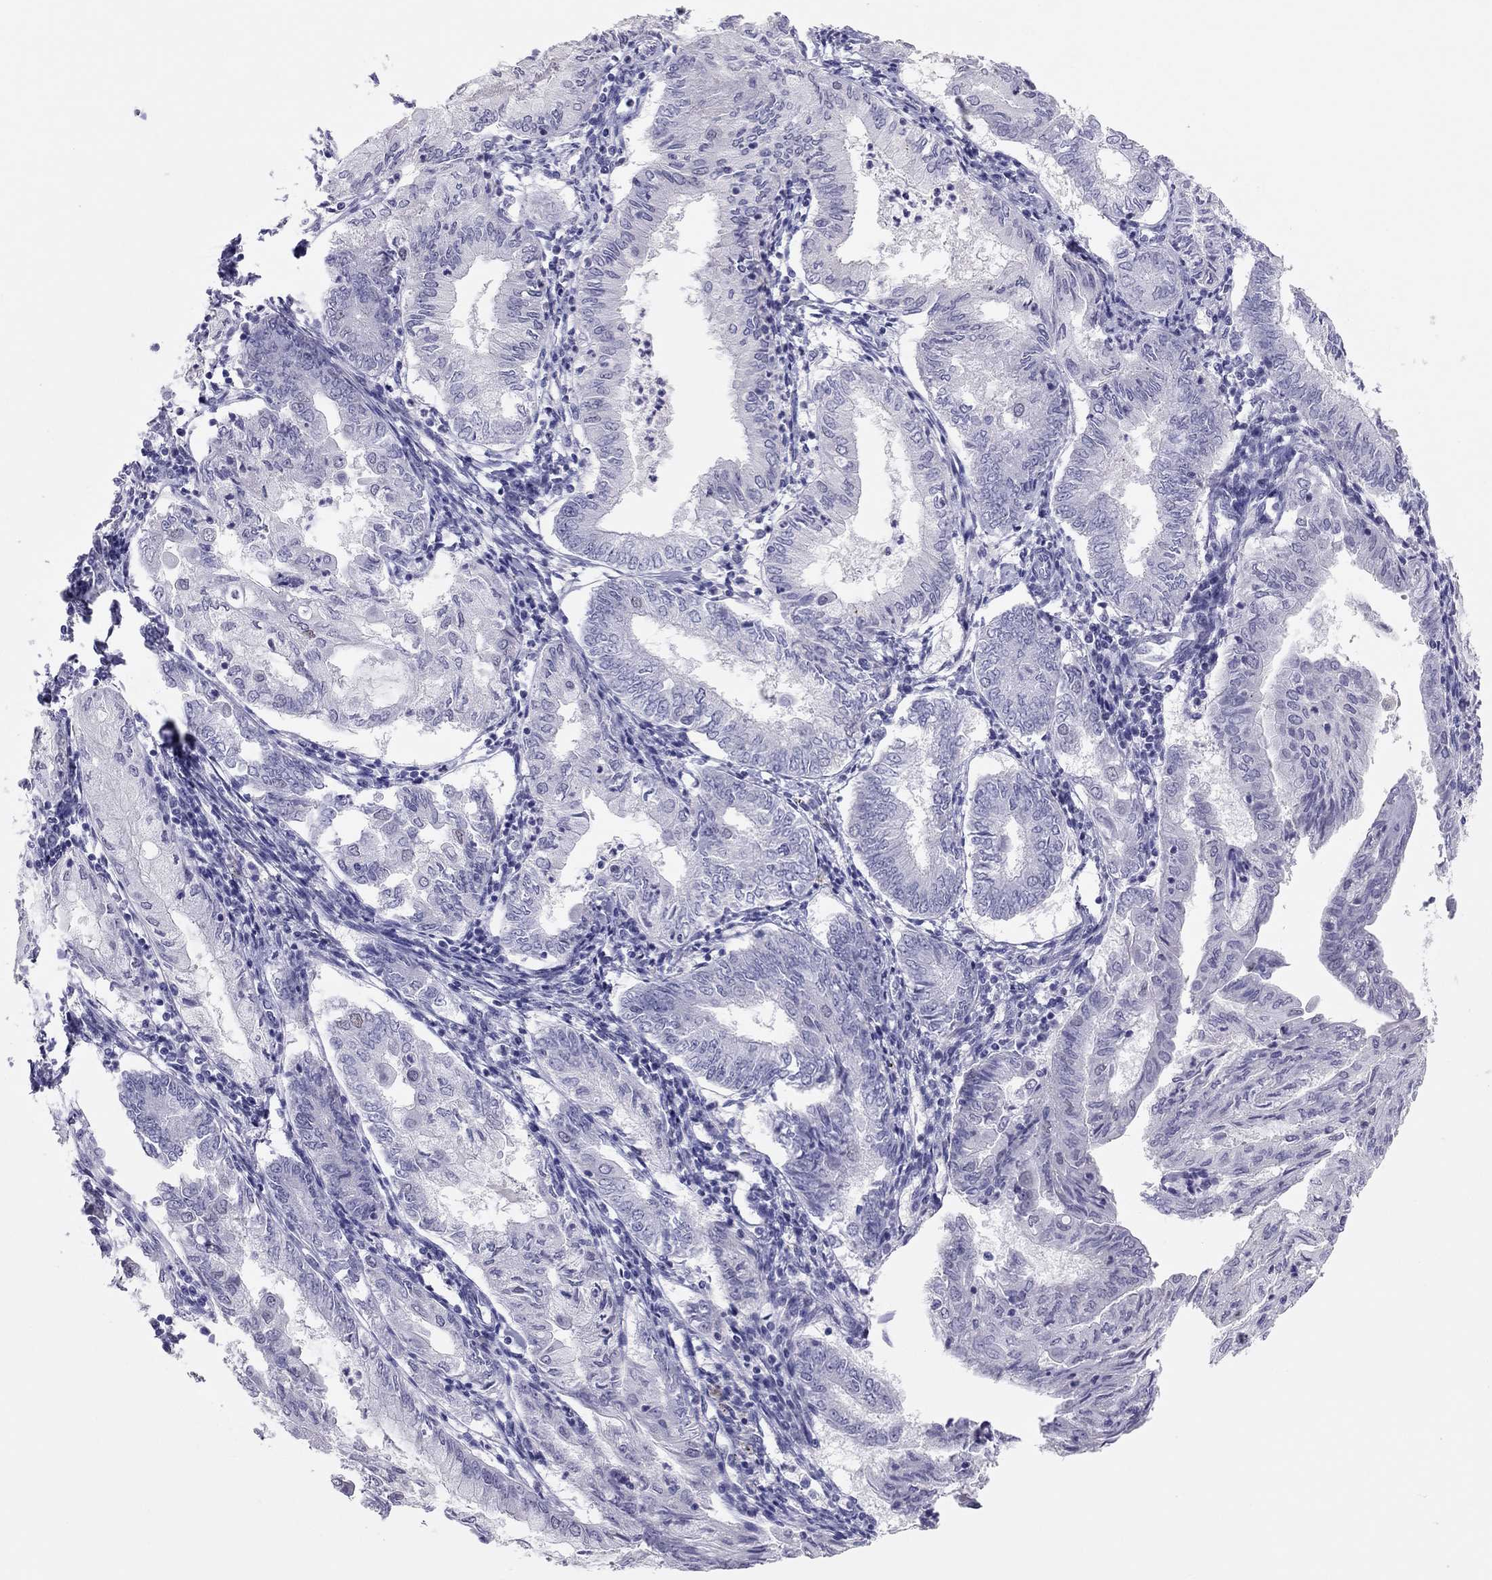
{"staining": {"intensity": "moderate", "quantity": "<25%", "location": "nuclear"}, "tissue": "endometrial cancer", "cell_type": "Tumor cells", "image_type": "cancer", "snomed": [{"axis": "morphology", "description": "Adenocarcinoma, NOS"}, {"axis": "topography", "description": "Endometrium"}], "caption": "Endometrial cancer stained with a protein marker displays moderate staining in tumor cells.", "gene": "PHOX2A", "patient": {"sex": "female", "age": 68}}